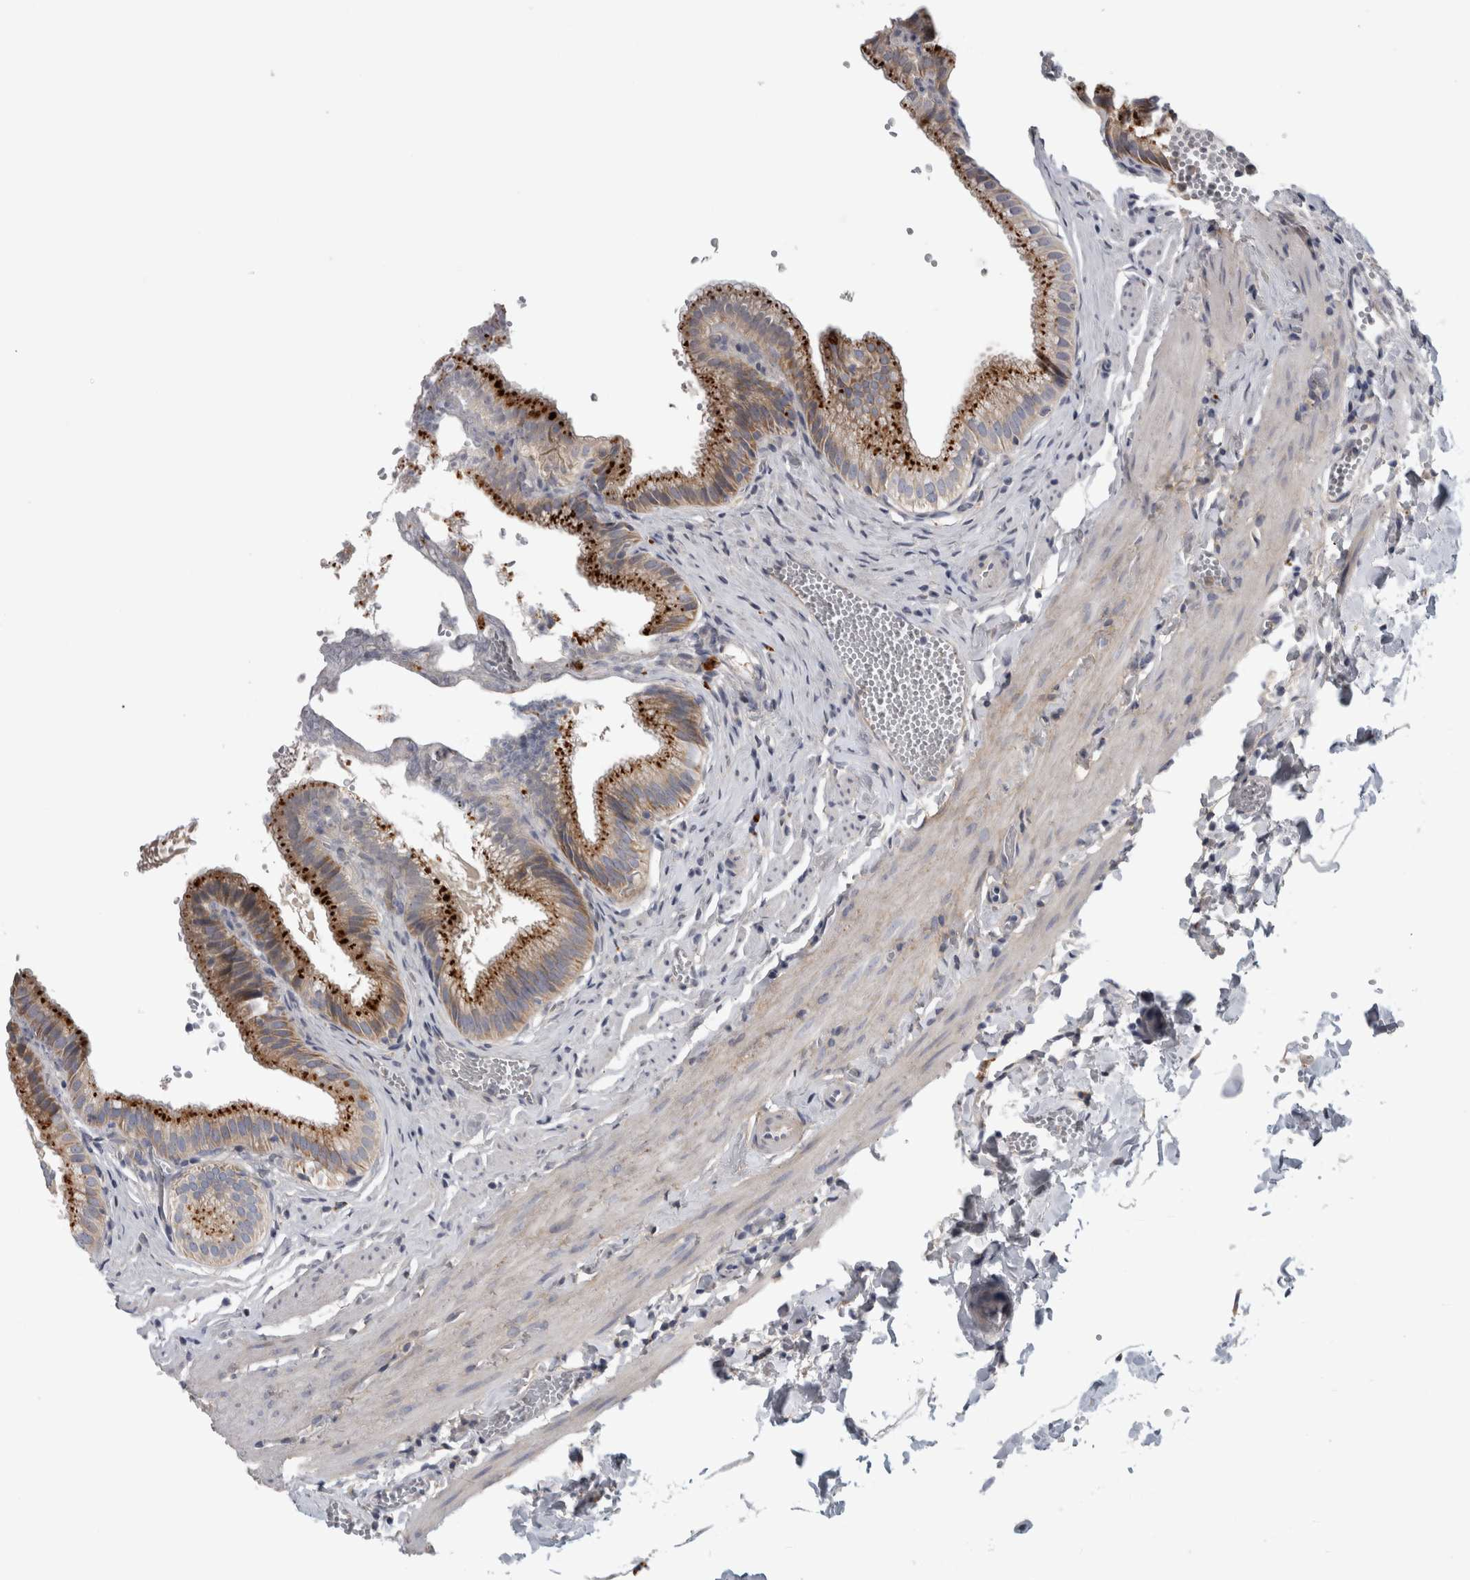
{"staining": {"intensity": "strong", "quantity": ">75%", "location": "cytoplasmic/membranous"}, "tissue": "gallbladder", "cell_type": "Glandular cells", "image_type": "normal", "snomed": [{"axis": "morphology", "description": "Normal tissue, NOS"}, {"axis": "topography", "description": "Gallbladder"}], "caption": "Protein expression analysis of benign gallbladder exhibits strong cytoplasmic/membranous positivity in approximately >75% of glandular cells.", "gene": "ATXN2", "patient": {"sex": "male", "age": 38}}